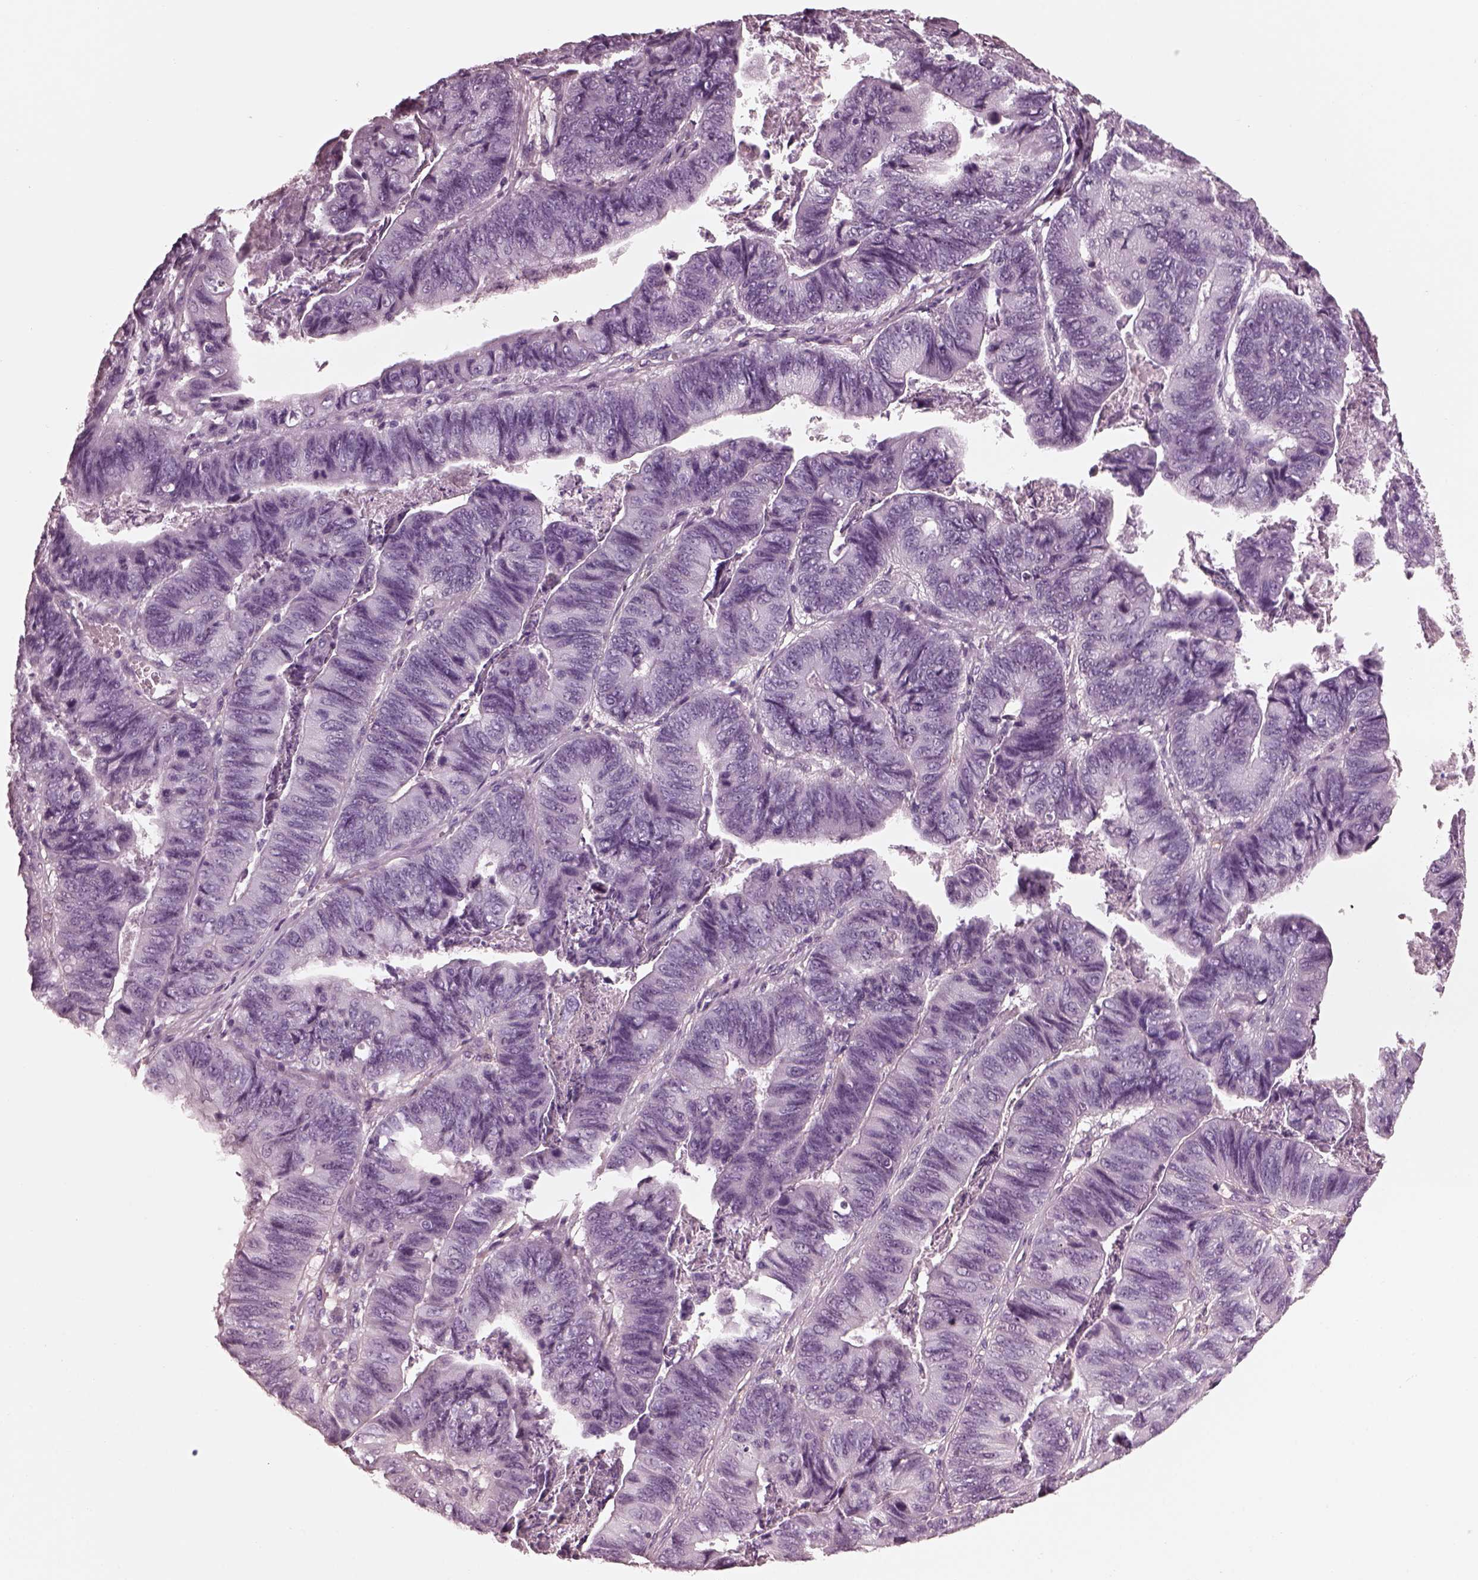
{"staining": {"intensity": "negative", "quantity": "none", "location": "none"}, "tissue": "stomach cancer", "cell_type": "Tumor cells", "image_type": "cancer", "snomed": [{"axis": "morphology", "description": "Adenocarcinoma, NOS"}, {"axis": "topography", "description": "Stomach, lower"}], "caption": "DAB (3,3'-diaminobenzidine) immunohistochemical staining of human adenocarcinoma (stomach) reveals no significant expression in tumor cells.", "gene": "CGA", "patient": {"sex": "male", "age": 77}}